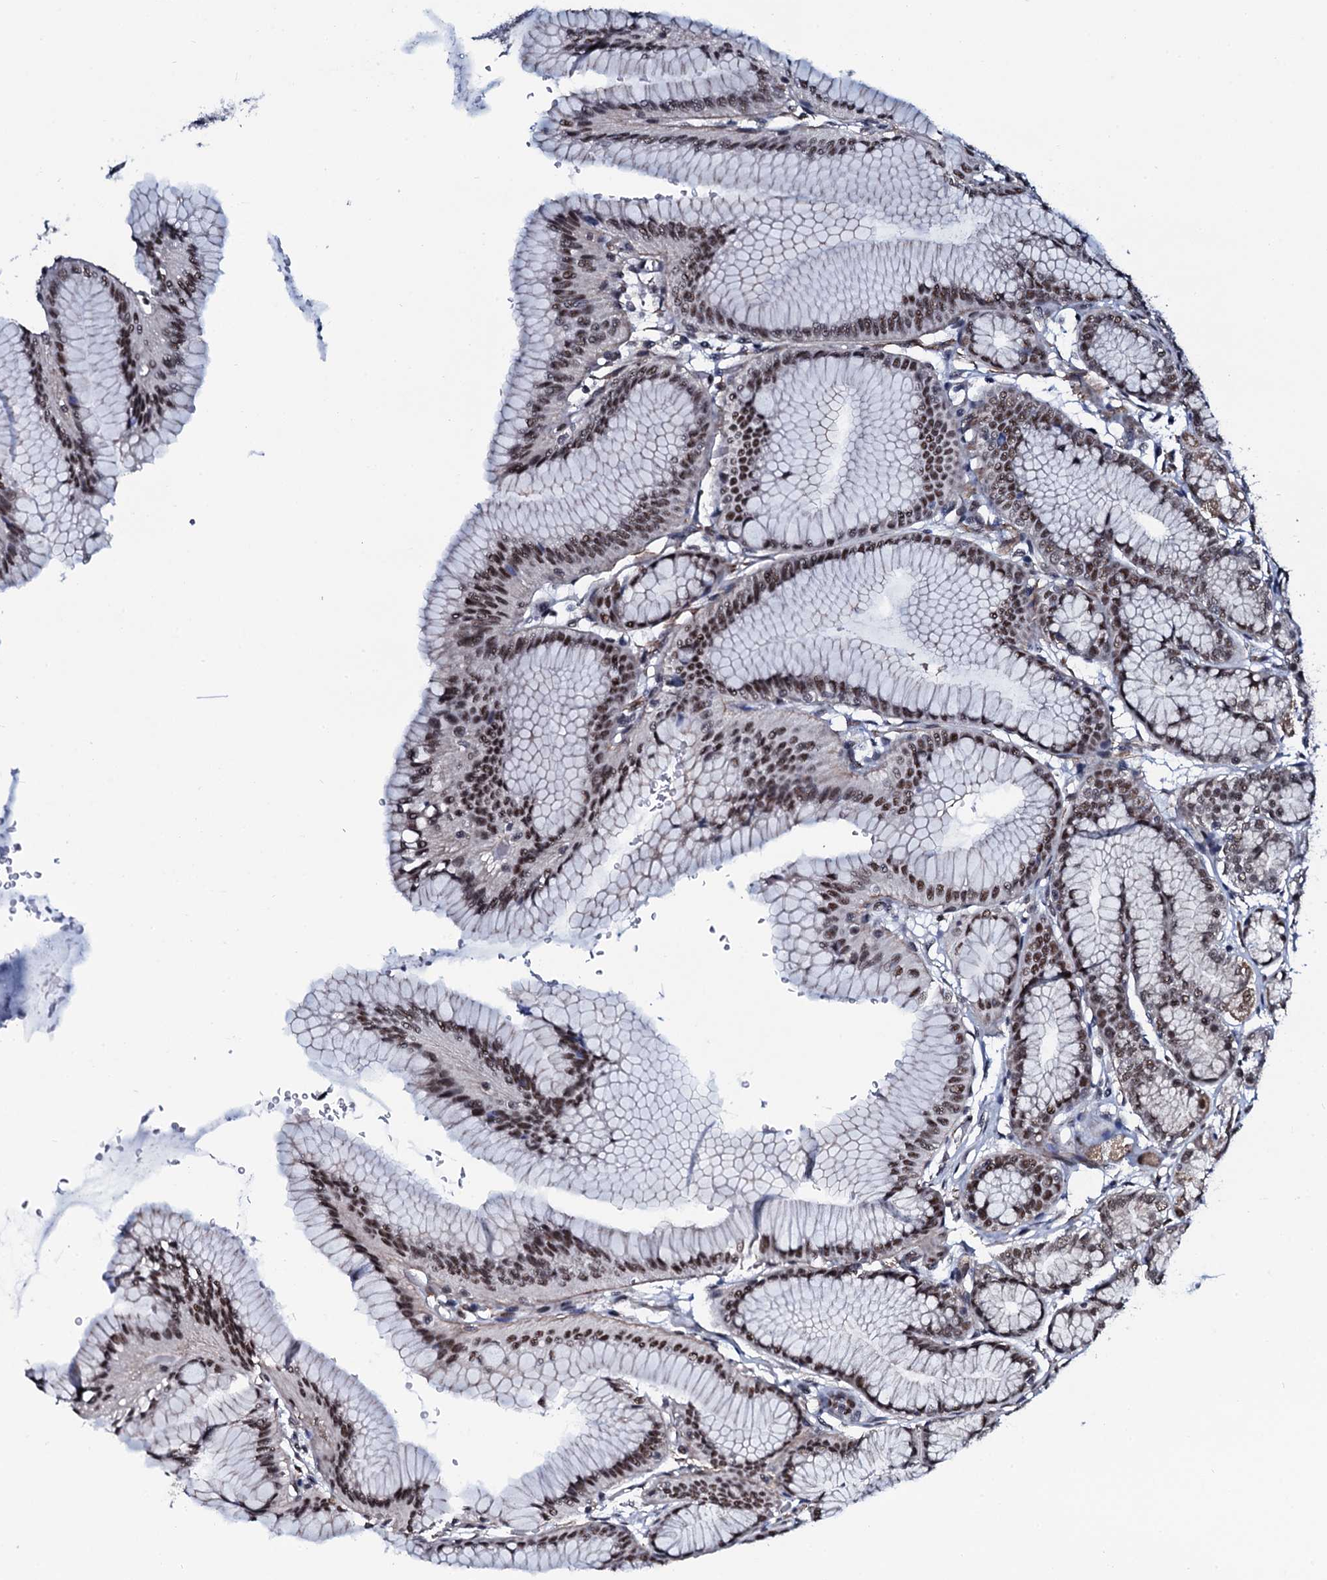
{"staining": {"intensity": "strong", "quantity": ">75%", "location": "nuclear"}, "tissue": "stomach", "cell_type": "Glandular cells", "image_type": "normal", "snomed": [{"axis": "morphology", "description": "Normal tissue, NOS"}, {"axis": "morphology", "description": "Adenocarcinoma, NOS"}, {"axis": "morphology", "description": "Adenocarcinoma, High grade"}, {"axis": "topography", "description": "Stomach, upper"}, {"axis": "topography", "description": "Stomach"}], "caption": "Glandular cells demonstrate strong nuclear expression in about >75% of cells in unremarkable stomach. (brown staining indicates protein expression, while blue staining denotes nuclei).", "gene": "CWC15", "patient": {"sex": "female", "age": 65}}